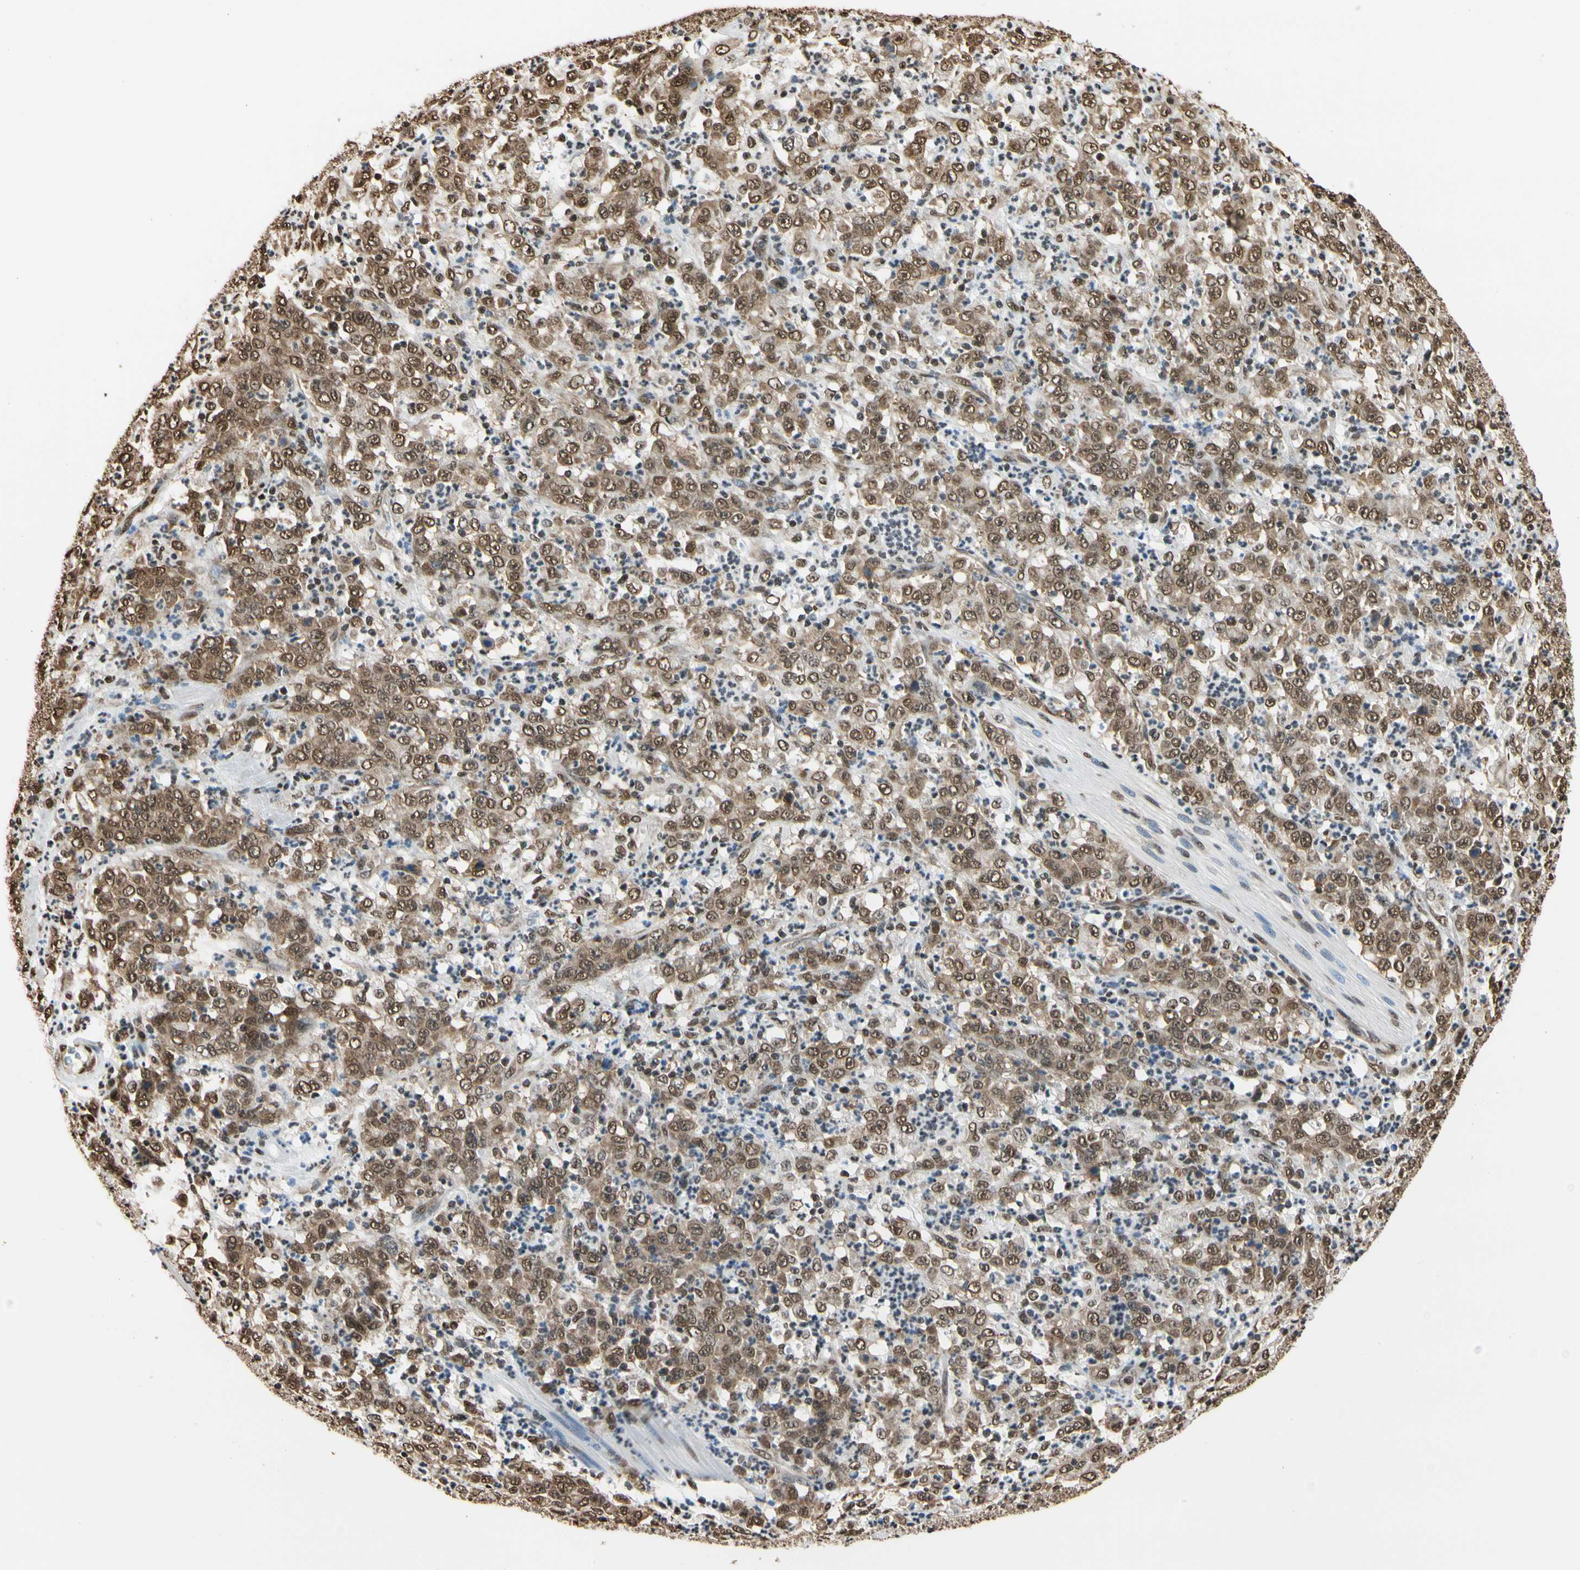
{"staining": {"intensity": "moderate", "quantity": ">75%", "location": "cytoplasmic/membranous,nuclear"}, "tissue": "stomach cancer", "cell_type": "Tumor cells", "image_type": "cancer", "snomed": [{"axis": "morphology", "description": "Adenocarcinoma, NOS"}, {"axis": "topography", "description": "Stomach, lower"}], "caption": "Protein expression analysis of stomach adenocarcinoma displays moderate cytoplasmic/membranous and nuclear expression in about >75% of tumor cells.", "gene": "HNRNPK", "patient": {"sex": "female", "age": 71}}